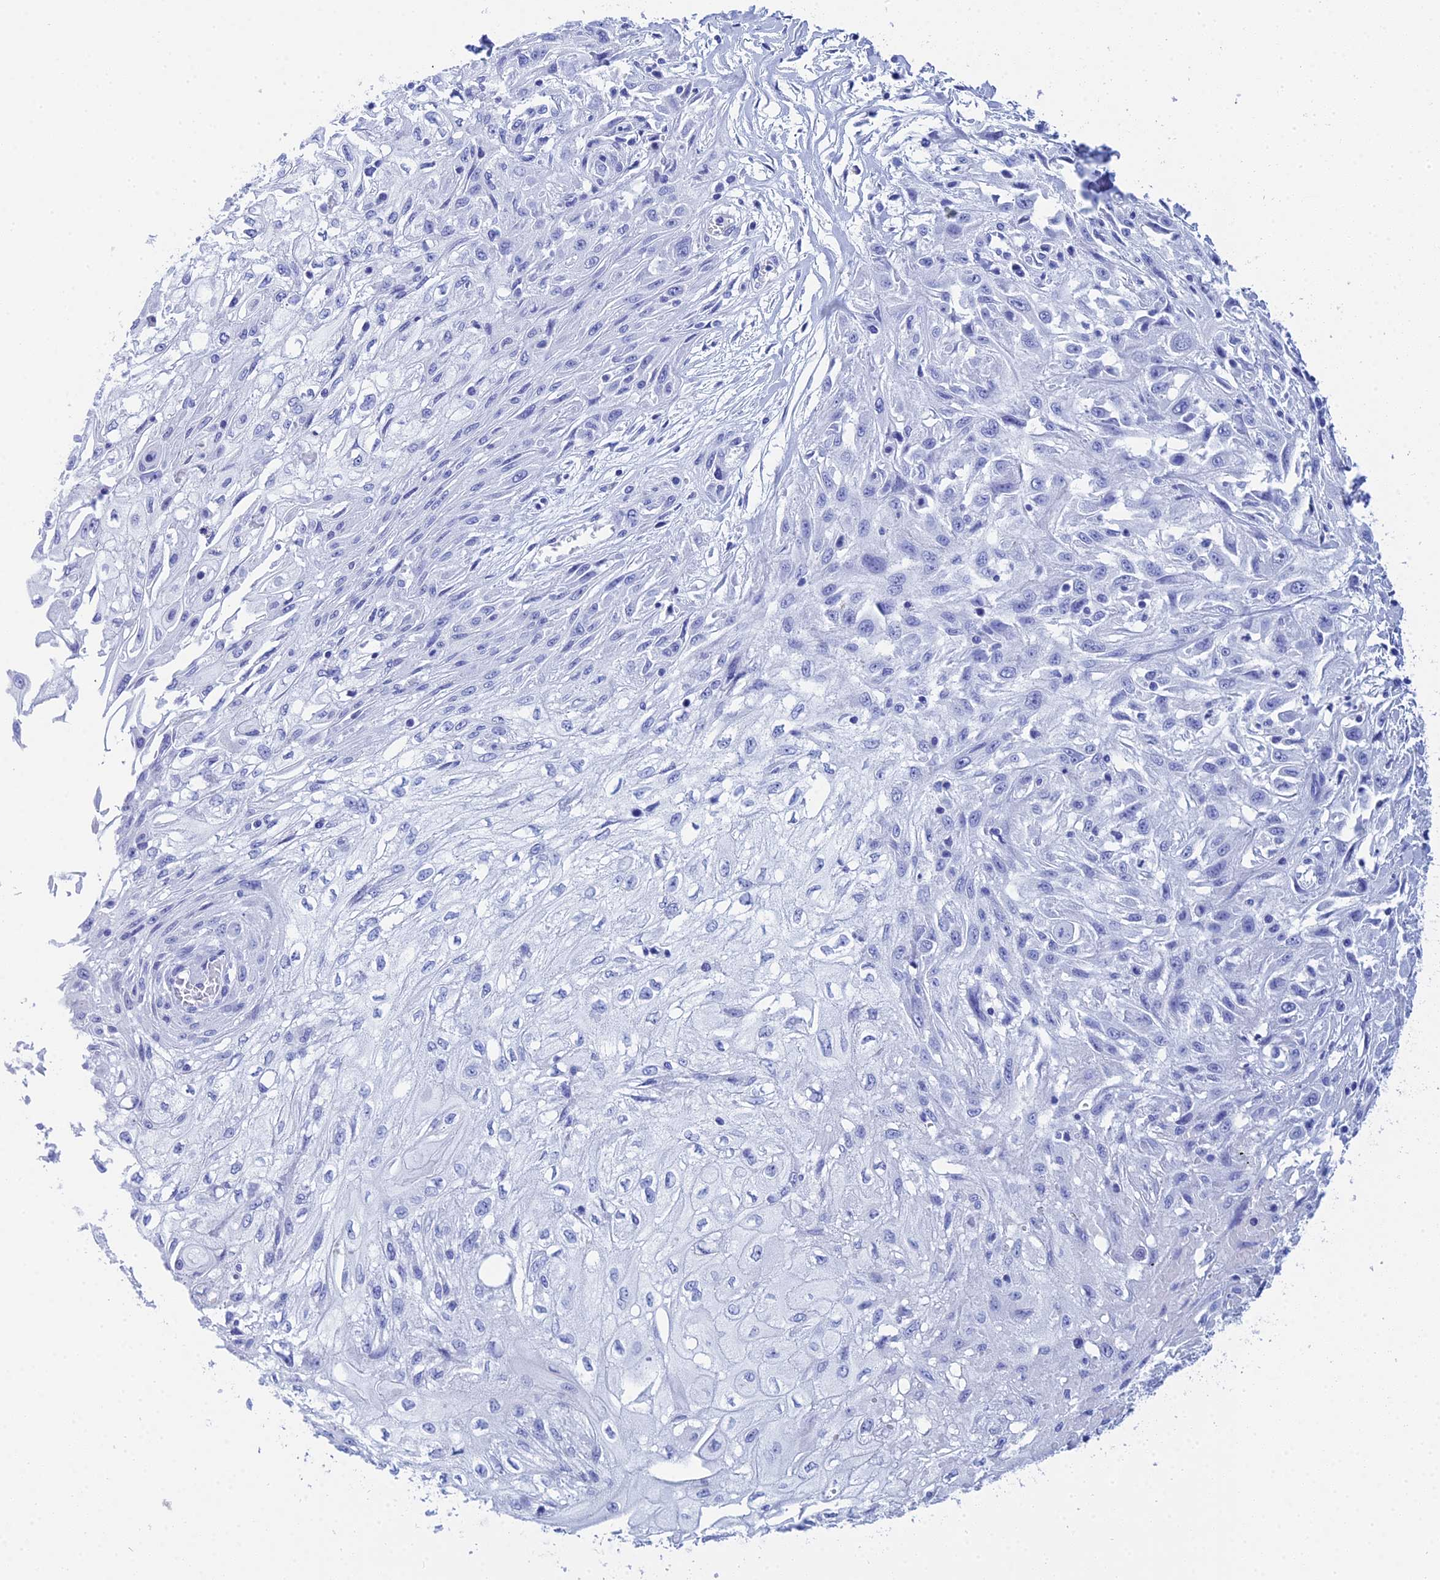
{"staining": {"intensity": "negative", "quantity": "none", "location": "none"}, "tissue": "skin cancer", "cell_type": "Tumor cells", "image_type": "cancer", "snomed": [{"axis": "morphology", "description": "Squamous cell carcinoma, NOS"}, {"axis": "morphology", "description": "Squamous cell carcinoma, metastatic, NOS"}, {"axis": "topography", "description": "Skin"}, {"axis": "topography", "description": "Lymph node"}], "caption": "IHC of human metastatic squamous cell carcinoma (skin) reveals no positivity in tumor cells.", "gene": "TEX101", "patient": {"sex": "male", "age": 75}}